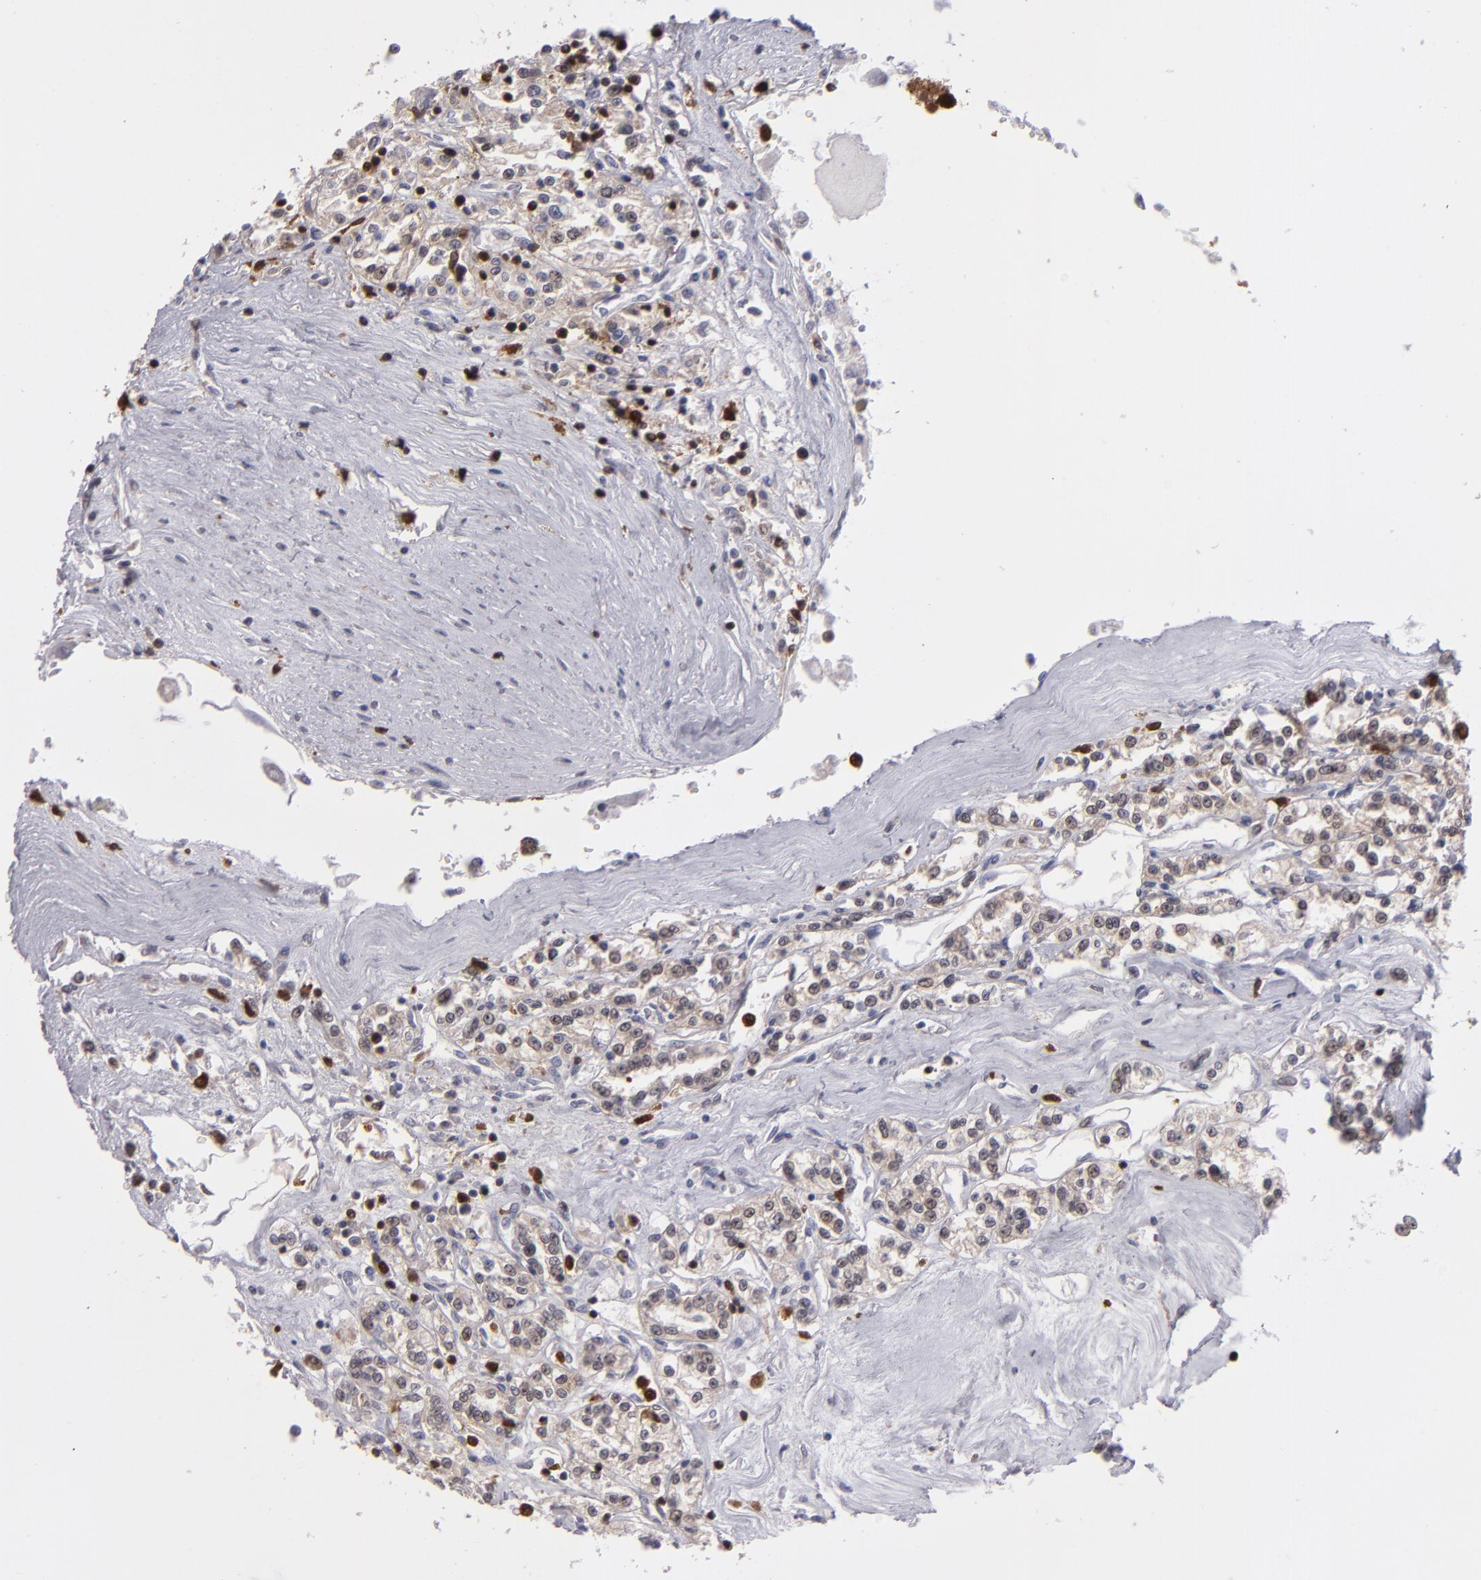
{"staining": {"intensity": "weak", "quantity": "25%-75%", "location": "cytoplasmic/membranous,nuclear"}, "tissue": "renal cancer", "cell_type": "Tumor cells", "image_type": "cancer", "snomed": [{"axis": "morphology", "description": "Adenocarcinoma, NOS"}, {"axis": "topography", "description": "Kidney"}], "caption": "A photomicrograph of human renal adenocarcinoma stained for a protein exhibits weak cytoplasmic/membranous and nuclear brown staining in tumor cells.", "gene": "GRB2", "patient": {"sex": "female", "age": 76}}